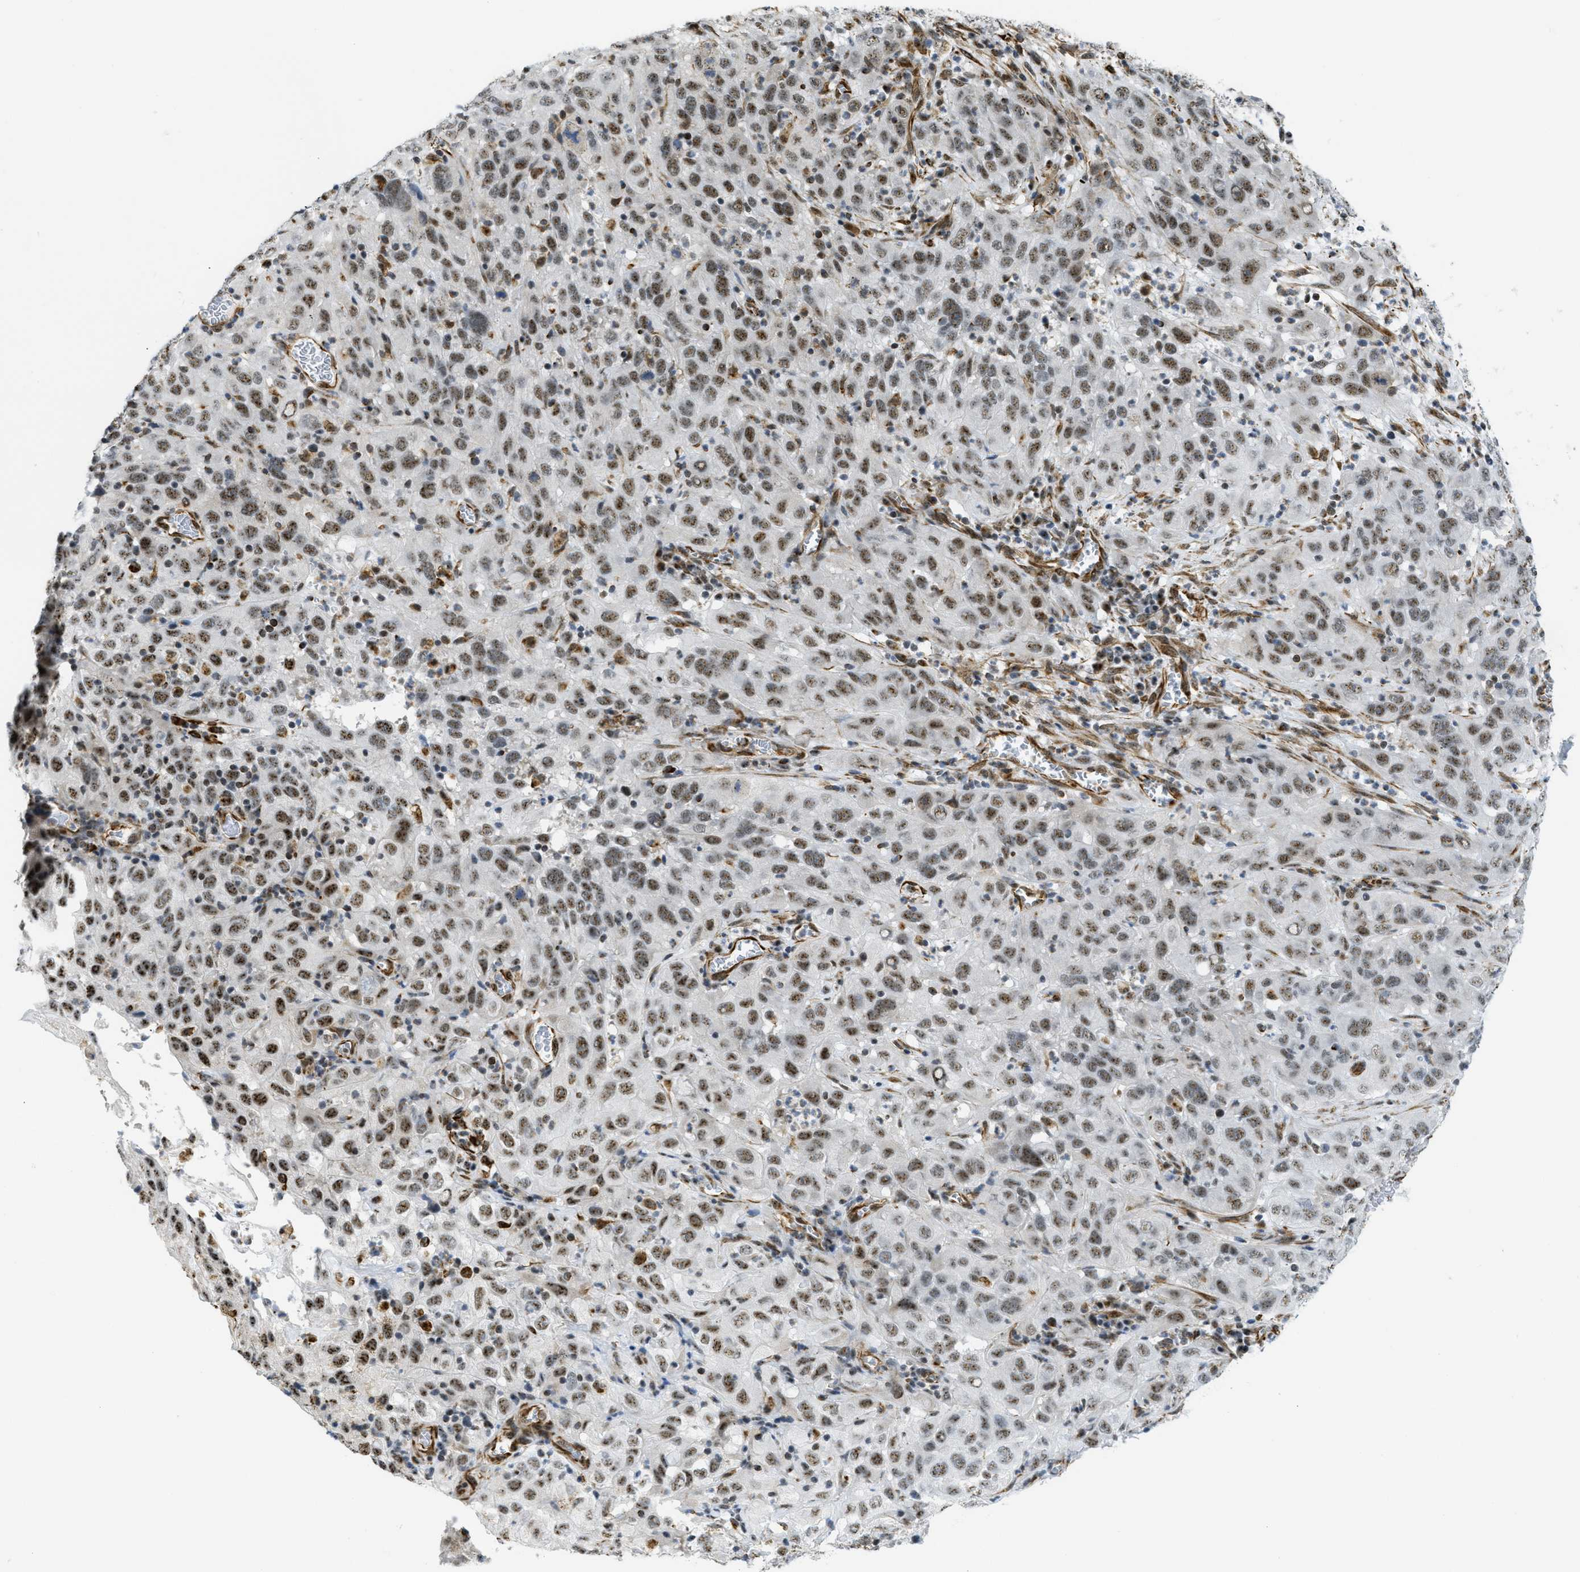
{"staining": {"intensity": "moderate", "quantity": ">75%", "location": "nuclear"}, "tissue": "cervical cancer", "cell_type": "Tumor cells", "image_type": "cancer", "snomed": [{"axis": "morphology", "description": "Squamous cell carcinoma, NOS"}, {"axis": "topography", "description": "Cervix"}], "caption": "Squamous cell carcinoma (cervical) stained with DAB immunohistochemistry exhibits medium levels of moderate nuclear positivity in approximately >75% of tumor cells.", "gene": "LRRC8B", "patient": {"sex": "female", "age": 32}}